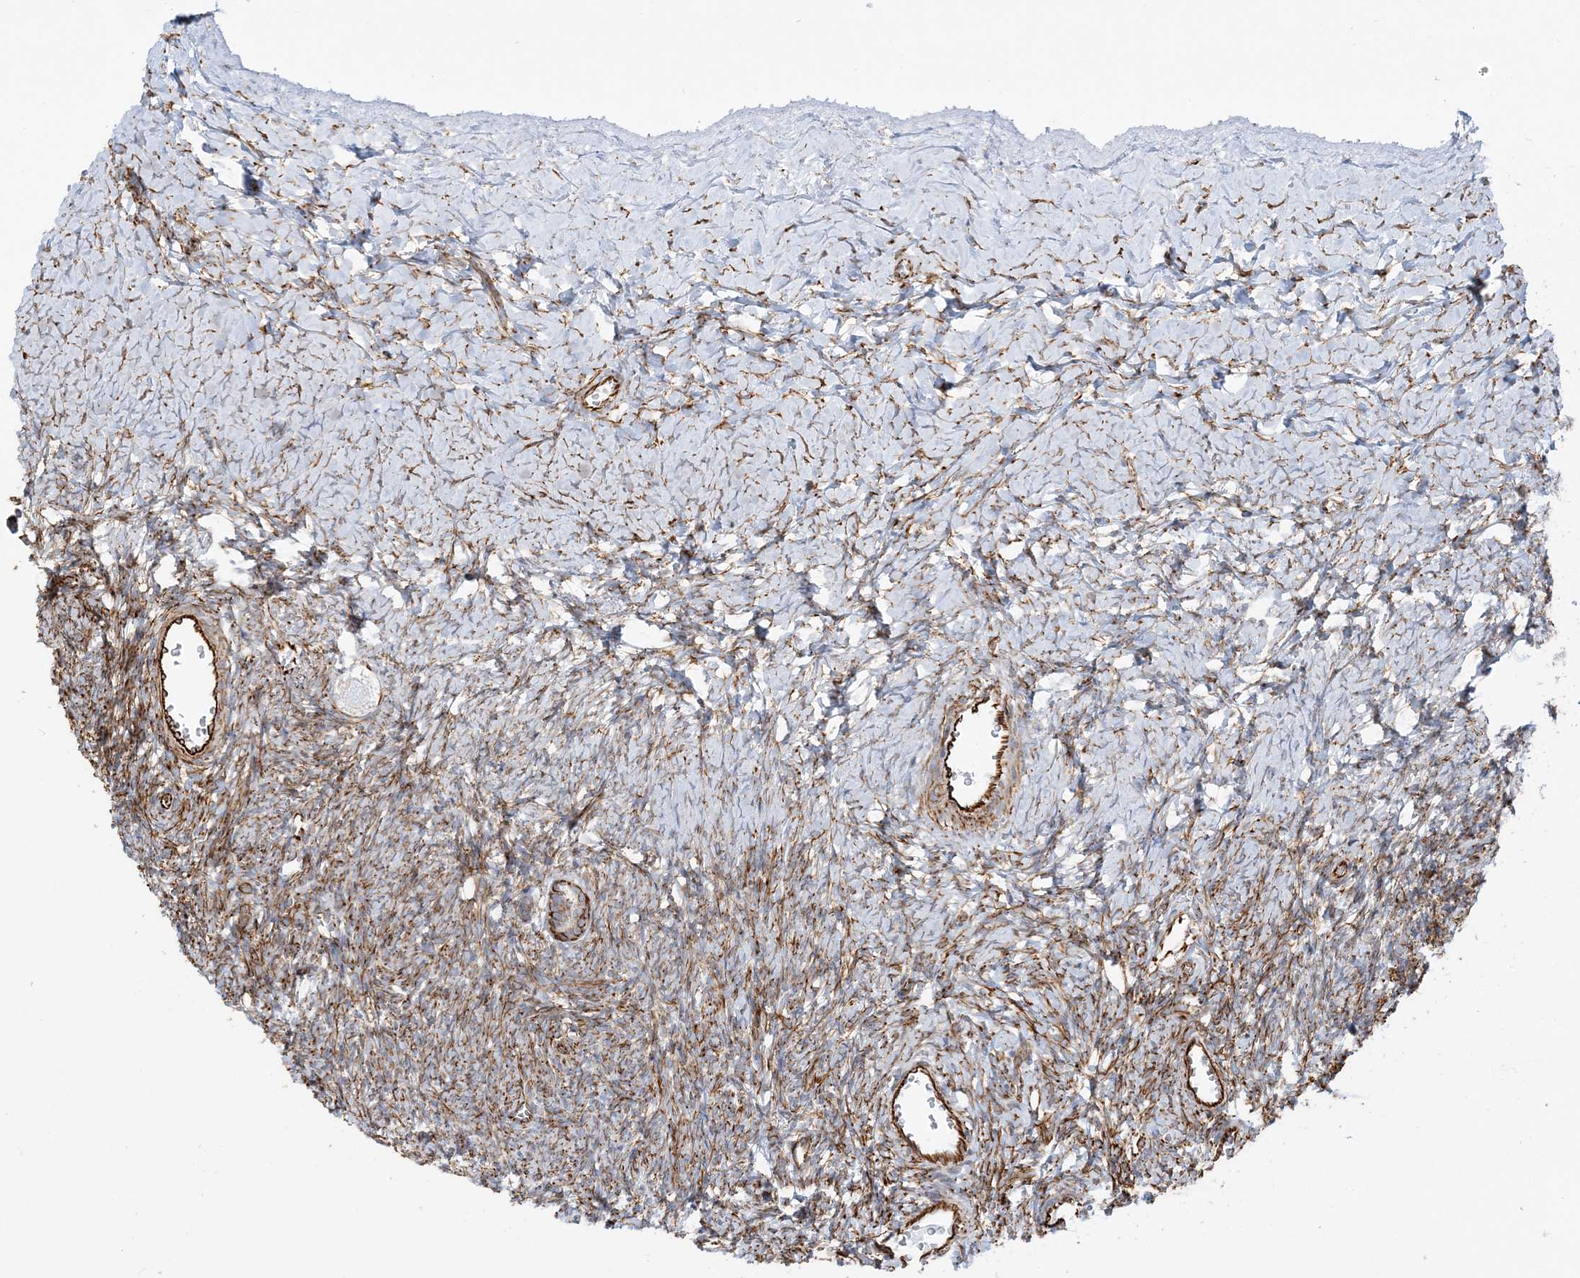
{"staining": {"intensity": "moderate", "quantity": ">75%", "location": "cytoplasmic/membranous"}, "tissue": "ovary", "cell_type": "Ovarian stroma cells", "image_type": "normal", "snomed": [{"axis": "morphology", "description": "Normal tissue, NOS"}, {"axis": "morphology", "description": "Developmental malformation"}, {"axis": "topography", "description": "Ovary"}], "caption": "About >75% of ovarian stroma cells in normal ovary show moderate cytoplasmic/membranous protein staining as visualized by brown immunohistochemical staining.", "gene": "SCLT1", "patient": {"sex": "female", "age": 39}}